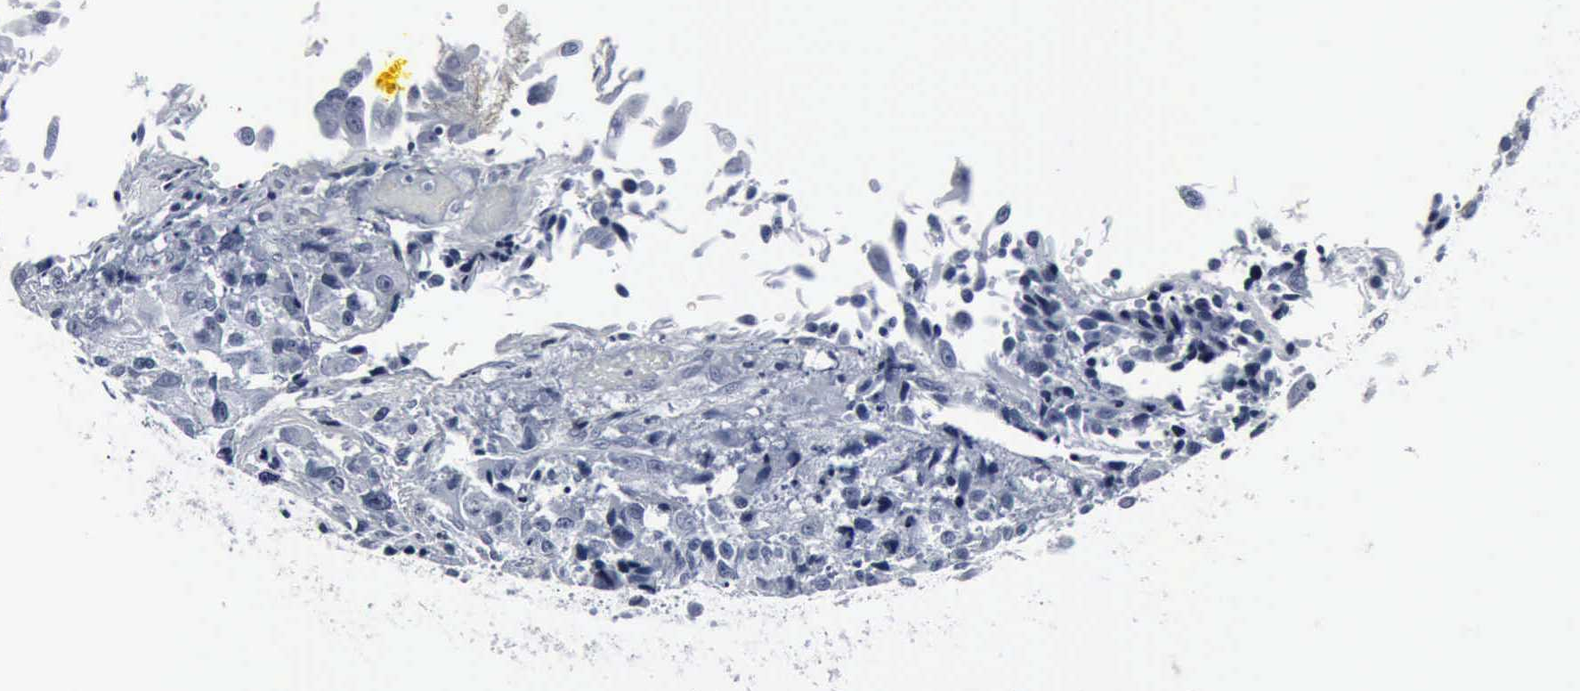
{"staining": {"intensity": "negative", "quantity": "none", "location": "none"}, "tissue": "urothelial cancer", "cell_type": "Tumor cells", "image_type": "cancer", "snomed": [{"axis": "morphology", "description": "Urothelial carcinoma, High grade"}, {"axis": "topography", "description": "Urinary bladder"}], "caption": "A histopathology image of human urothelial cancer is negative for staining in tumor cells. (DAB (3,3'-diaminobenzidine) immunohistochemistry (IHC) with hematoxylin counter stain).", "gene": "SNAP25", "patient": {"sex": "female", "age": 81}}